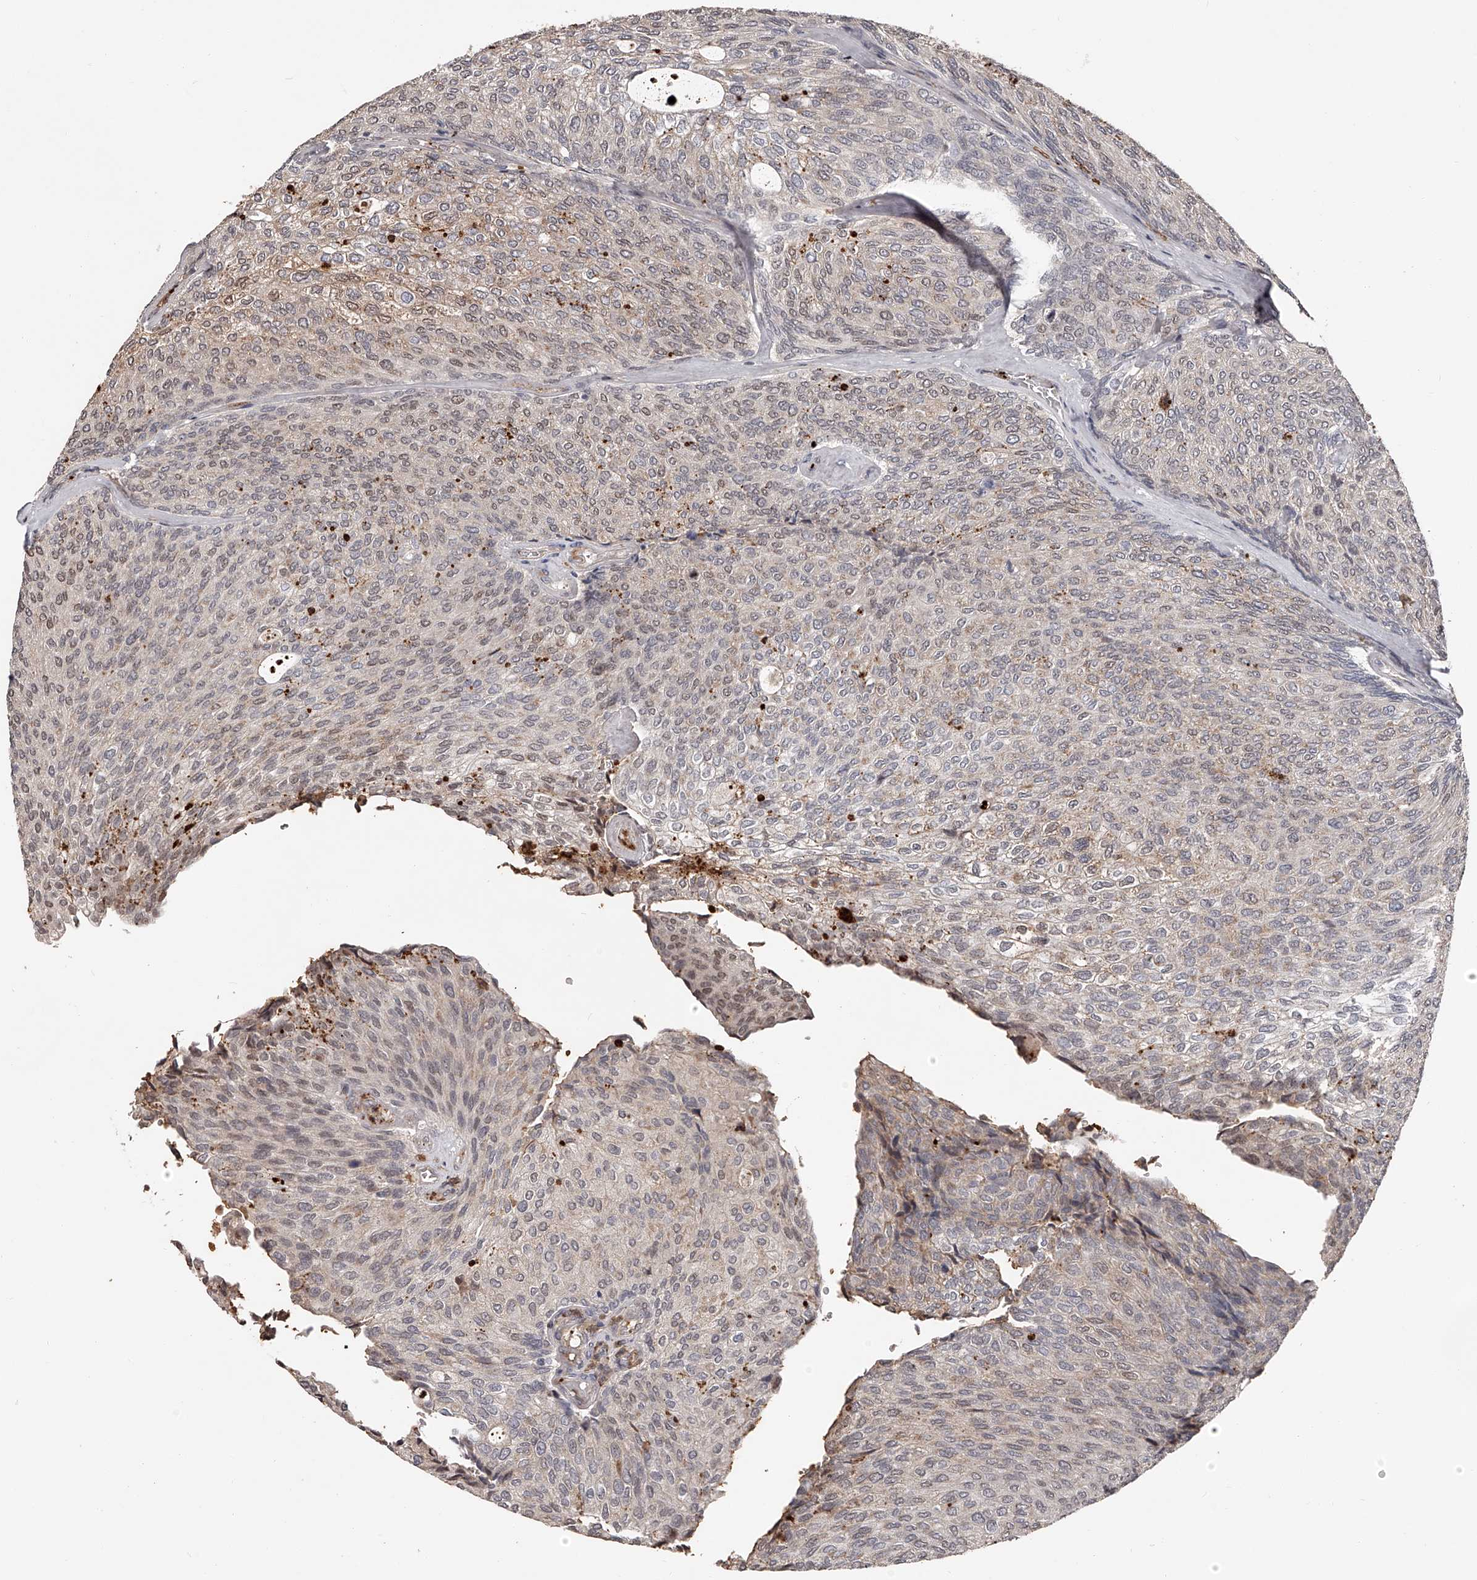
{"staining": {"intensity": "weak", "quantity": ">75%", "location": "cytoplasmic/membranous,nuclear"}, "tissue": "urothelial cancer", "cell_type": "Tumor cells", "image_type": "cancer", "snomed": [{"axis": "morphology", "description": "Urothelial carcinoma, Low grade"}, {"axis": "topography", "description": "Urinary bladder"}], "caption": "Urothelial cancer tissue demonstrates weak cytoplasmic/membranous and nuclear staining in about >75% of tumor cells, visualized by immunohistochemistry.", "gene": "URGCP", "patient": {"sex": "female", "age": 79}}